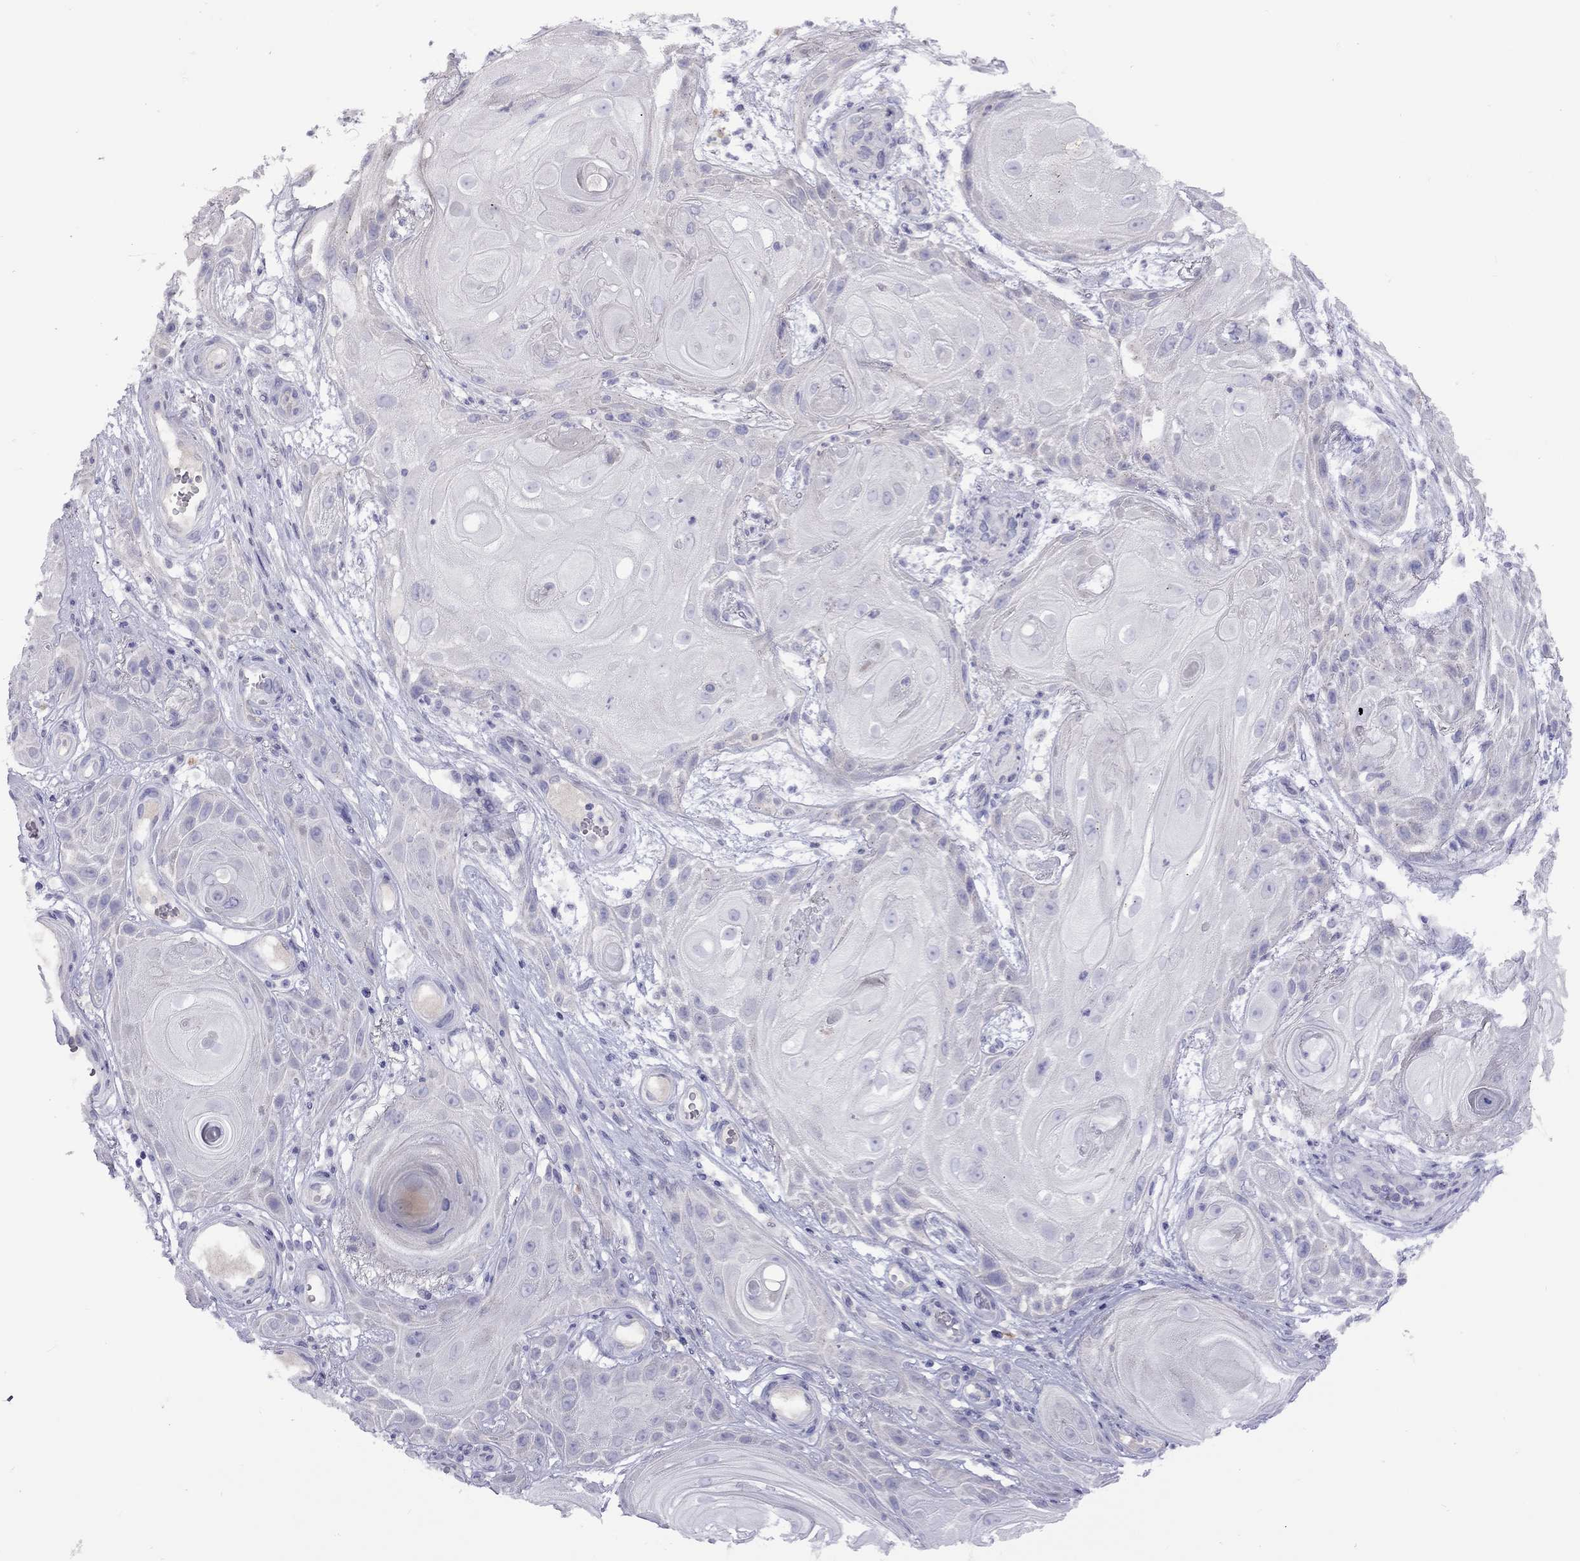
{"staining": {"intensity": "negative", "quantity": "none", "location": "none"}, "tissue": "skin cancer", "cell_type": "Tumor cells", "image_type": "cancer", "snomed": [{"axis": "morphology", "description": "Squamous cell carcinoma, NOS"}, {"axis": "topography", "description": "Skin"}], "caption": "The micrograph demonstrates no staining of tumor cells in skin cancer.", "gene": "CPNE4", "patient": {"sex": "male", "age": 62}}